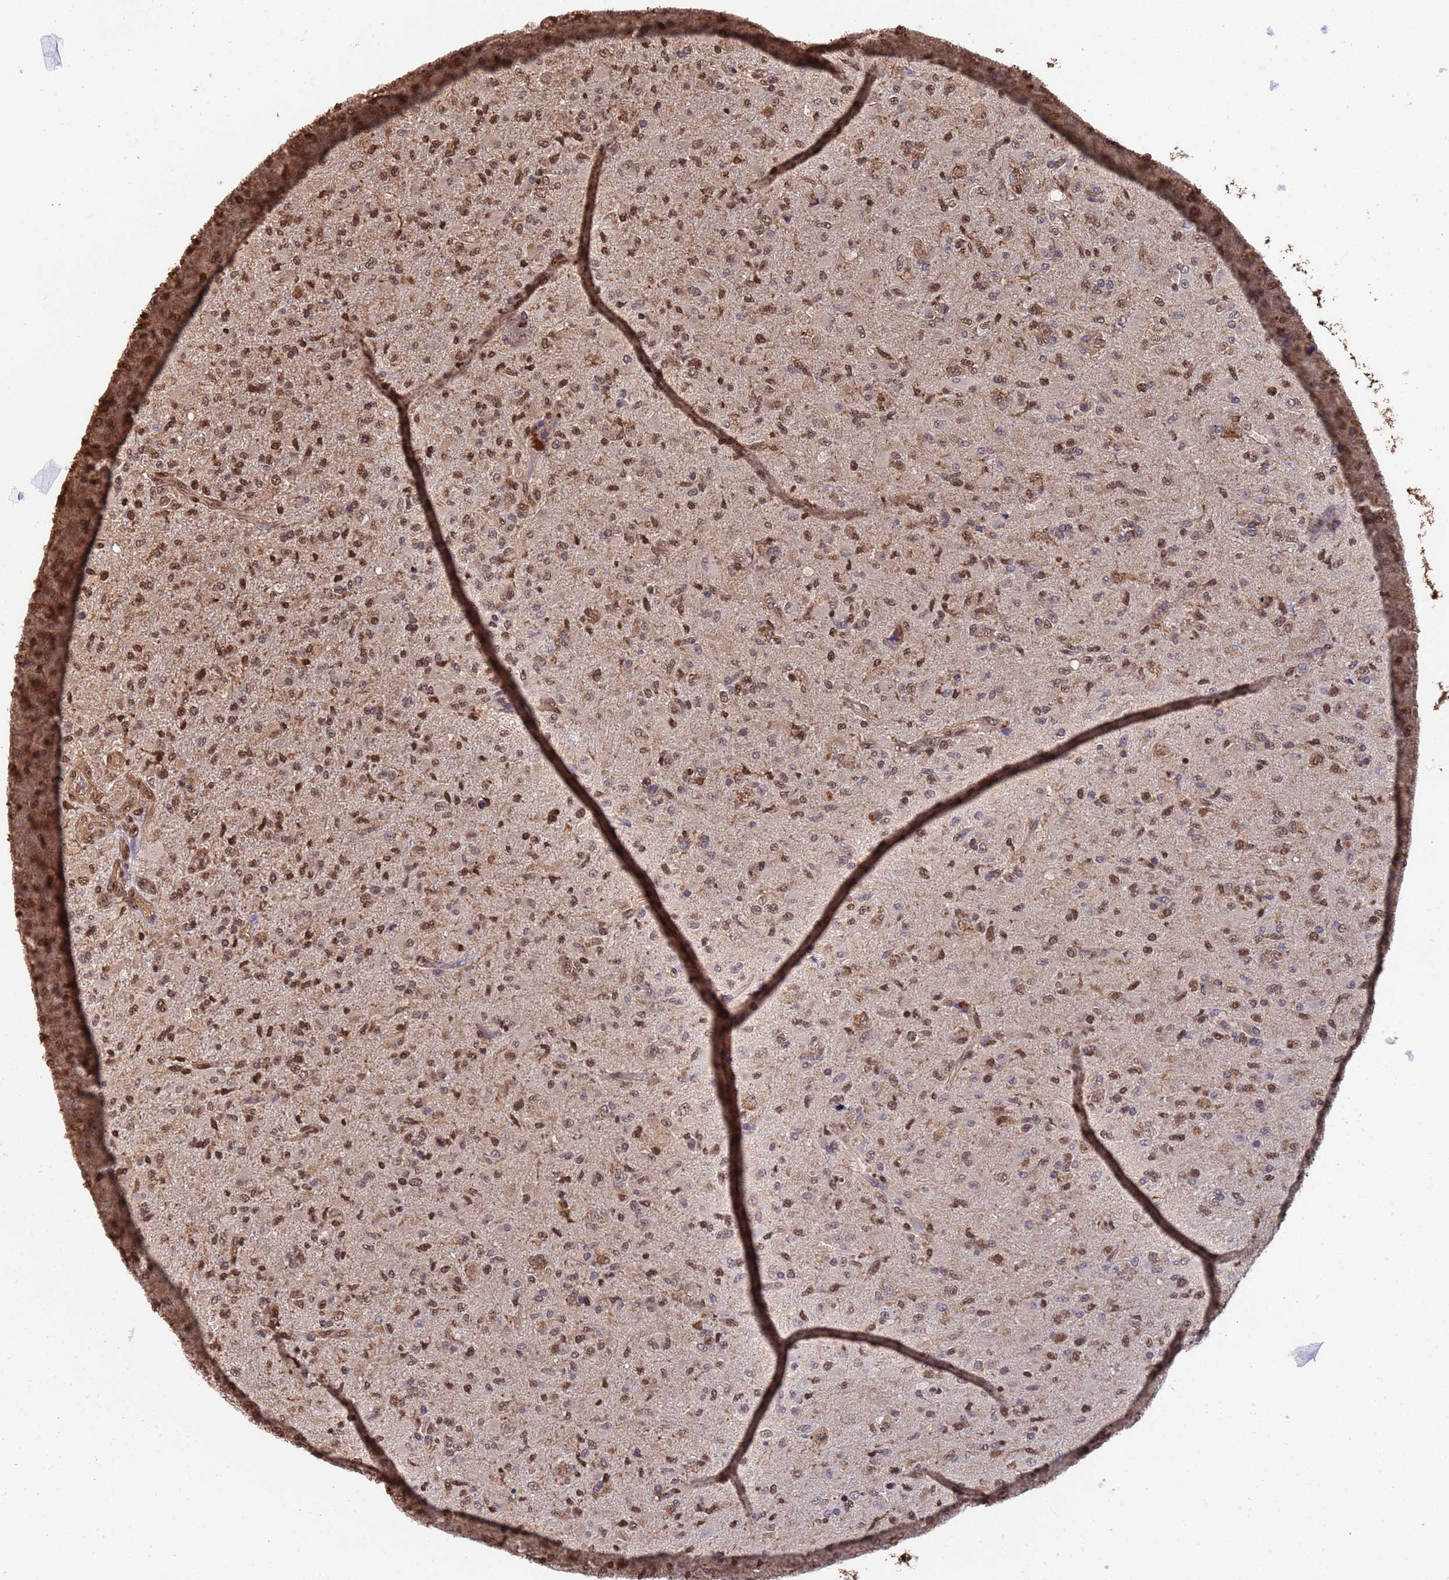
{"staining": {"intensity": "moderate", "quantity": ">75%", "location": "nuclear"}, "tissue": "glioma", "cell_type": "Tumor cells", "image_type": "cancer", "snomed": [{"axis": "morphology", "description": "Glioma, malignant, Low grade"}, {"axis": "topography", "description": "Brain"}], "caption": "A brown stain highlights moderate nuclear positivity of a protein in human glioma tumor cells. (Stains: DAB in brown, nuclei in blue, Microscopy: brightfield microscopy at high magnification).", "gene": "SUMO4", "patient": {"sex": "male", "age": 65}}